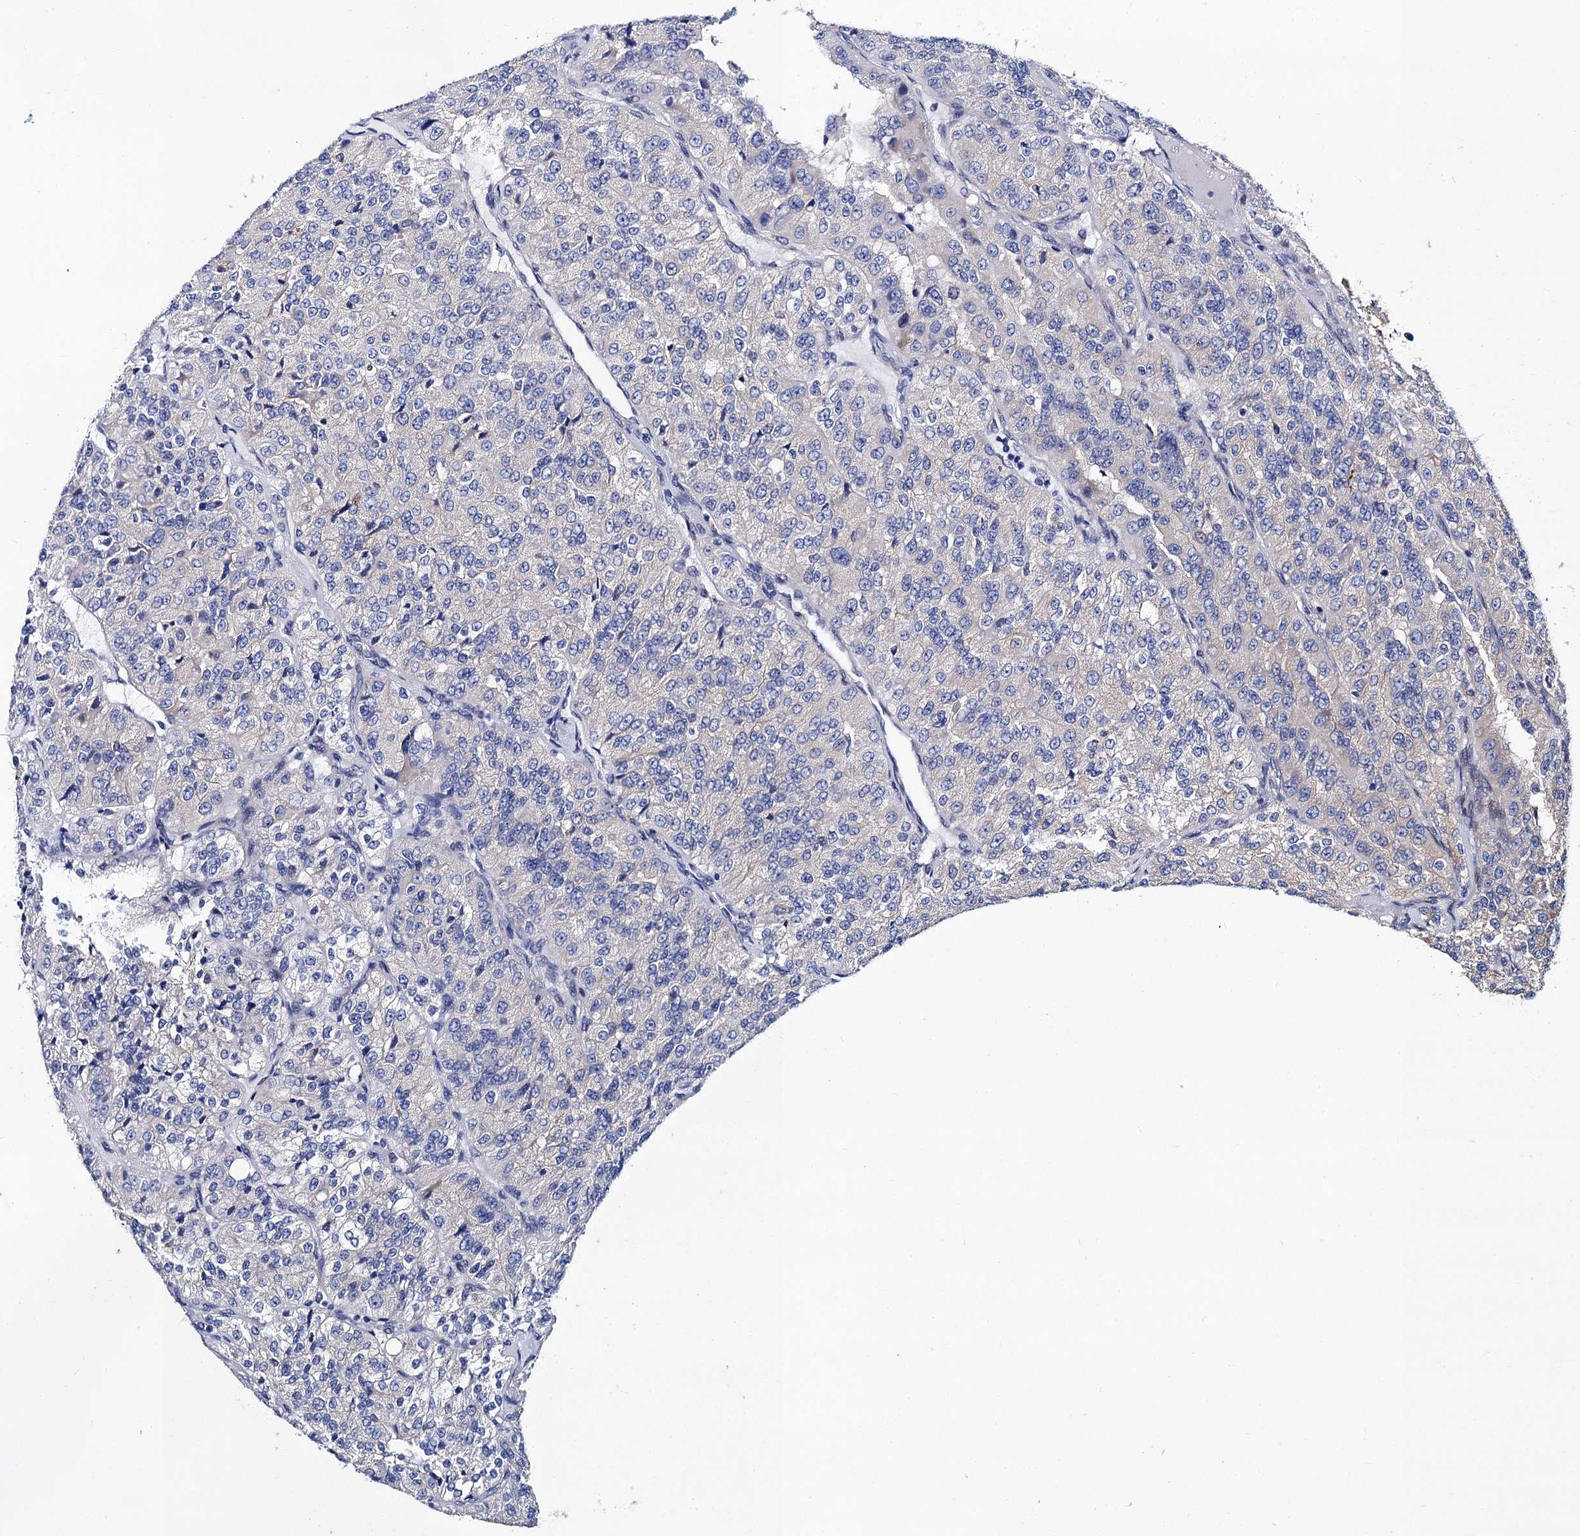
{"staining": {"intensity": "negative", "quantity": "none", "location": "none"}, "tissue": "renal cancer", "cell_type": "Tumor cells", "image_type": "cancer", "snomed": [{"axis": "morphology", "description": "Adenocarcinoma, NOS"}, {"axis": "topography", "description": "Kidney"}], "caption": "This is an immunohistochemistry photomicrograph of human adenocarcinoma (renal). There is no positivity in tumor cells.", "gene": "ZDHHC18", "patient": {"sex": "female", "age": 63}}